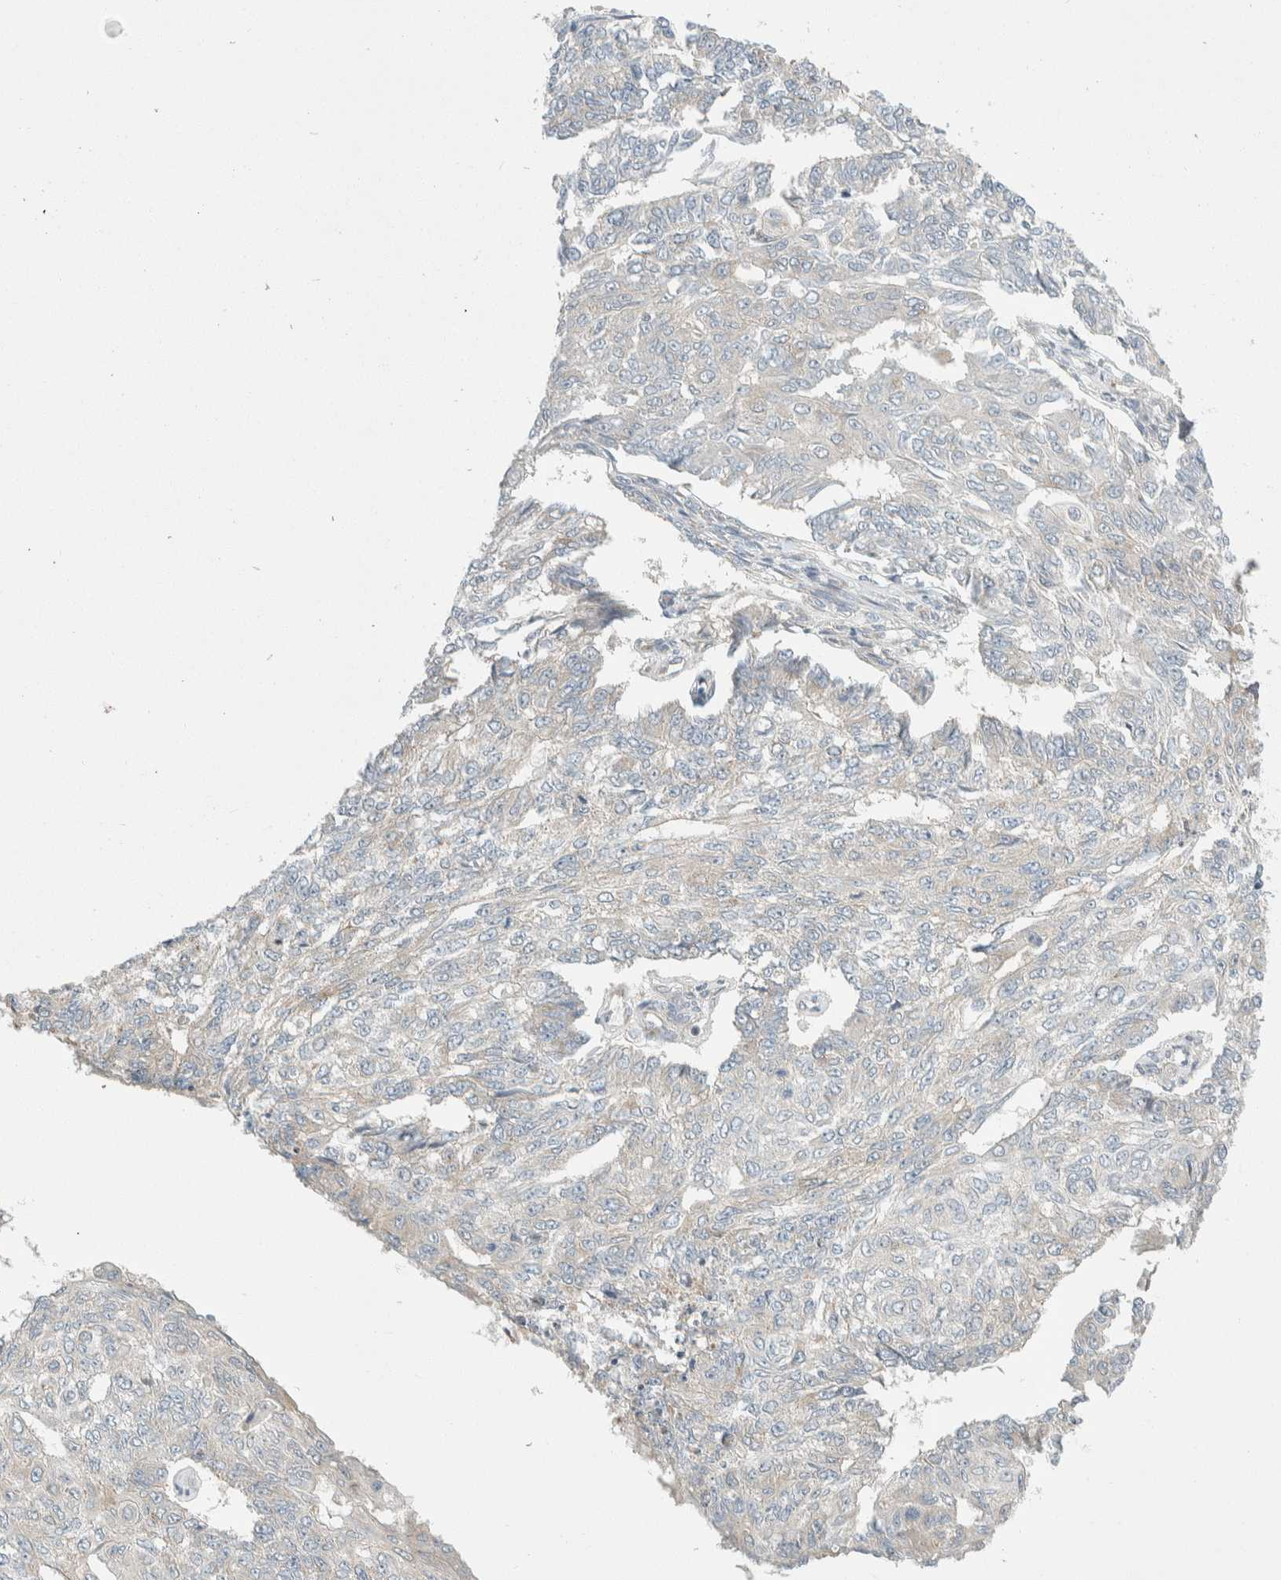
{"staining": {"intensity": "negative", "quantity": "none", "location": "none"}, "tissue": "endometrial cancer", "cell_type": "Tumor cells", "image_type": "cancer", "snomed": [{"axis": "morphology", "description": "Adenocarcinoma, NOS"}, {"axis": "topography", "description": "Endometrium"}], "caption": "Immunohistochemistry (IHC) micrograph of endometrial adenocarcinoma stained for a protein (brown), which displays no staining in tumor cells. (Brightfield microscopy of DAB immunohistochemistry (IHC) at high magnification).", "gene": "TMEM184B", "patient": {"sex": "female", "age": 32}}